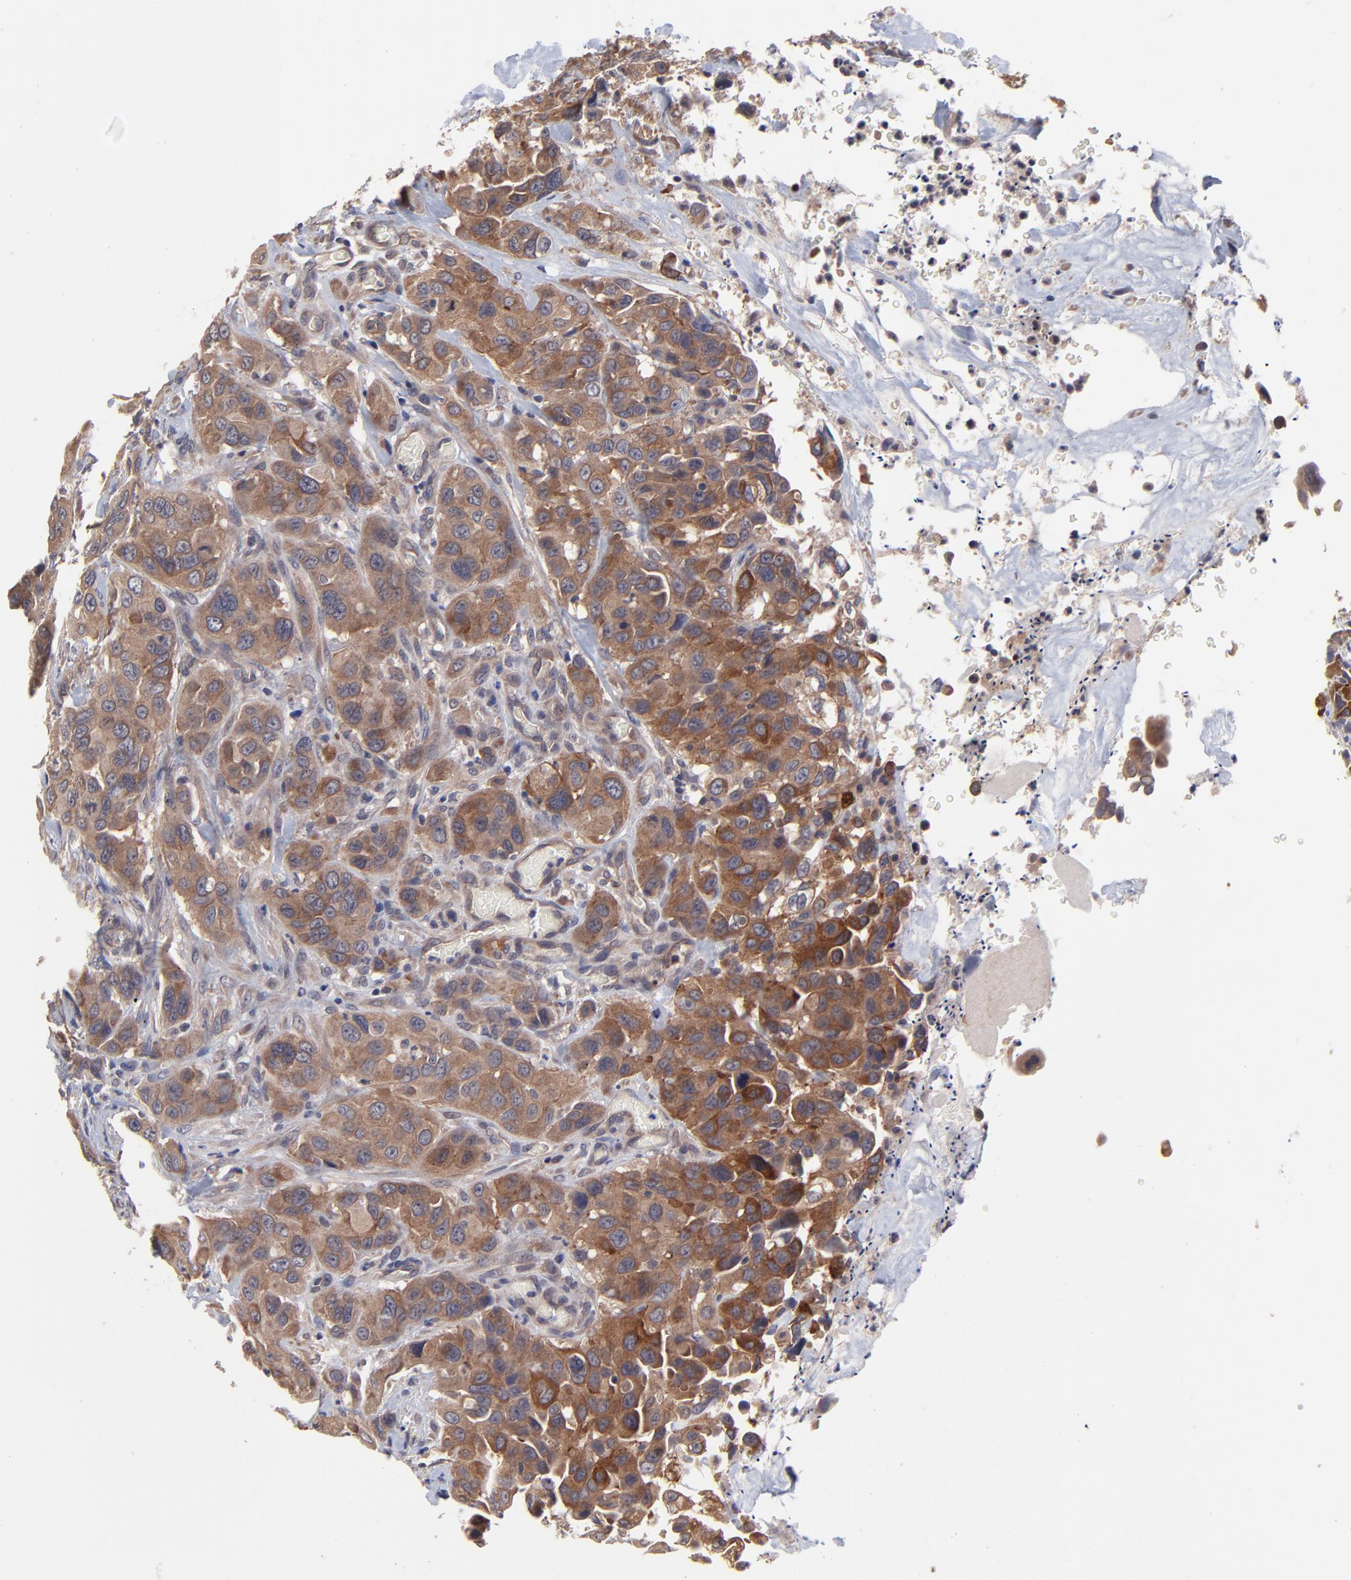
{"staining": {"intensity": "moderate", "quantity": ">75%", "location": "cytoplasmic/membranous"}, "tissue": "urothelial cancer", "cell_type": "Tumor cells", "image_type": "cancer", "snomed": [{"axis": "morphology", "description": "Urothelial carcinoma, High grade"}, {"axis": "topography", "description": "Urinary bladder"}], "caption": "A high-resolution photomicrograph shows immunohistochemistry (IHC) staining of urothelial carcinoma (high-grade), which reveals moderate cytoplasmic/membranous positivity in approximately >75% of tumor cells.", "gene": "ZNF780B", "patient": {"sex": "male", "age": 73}}